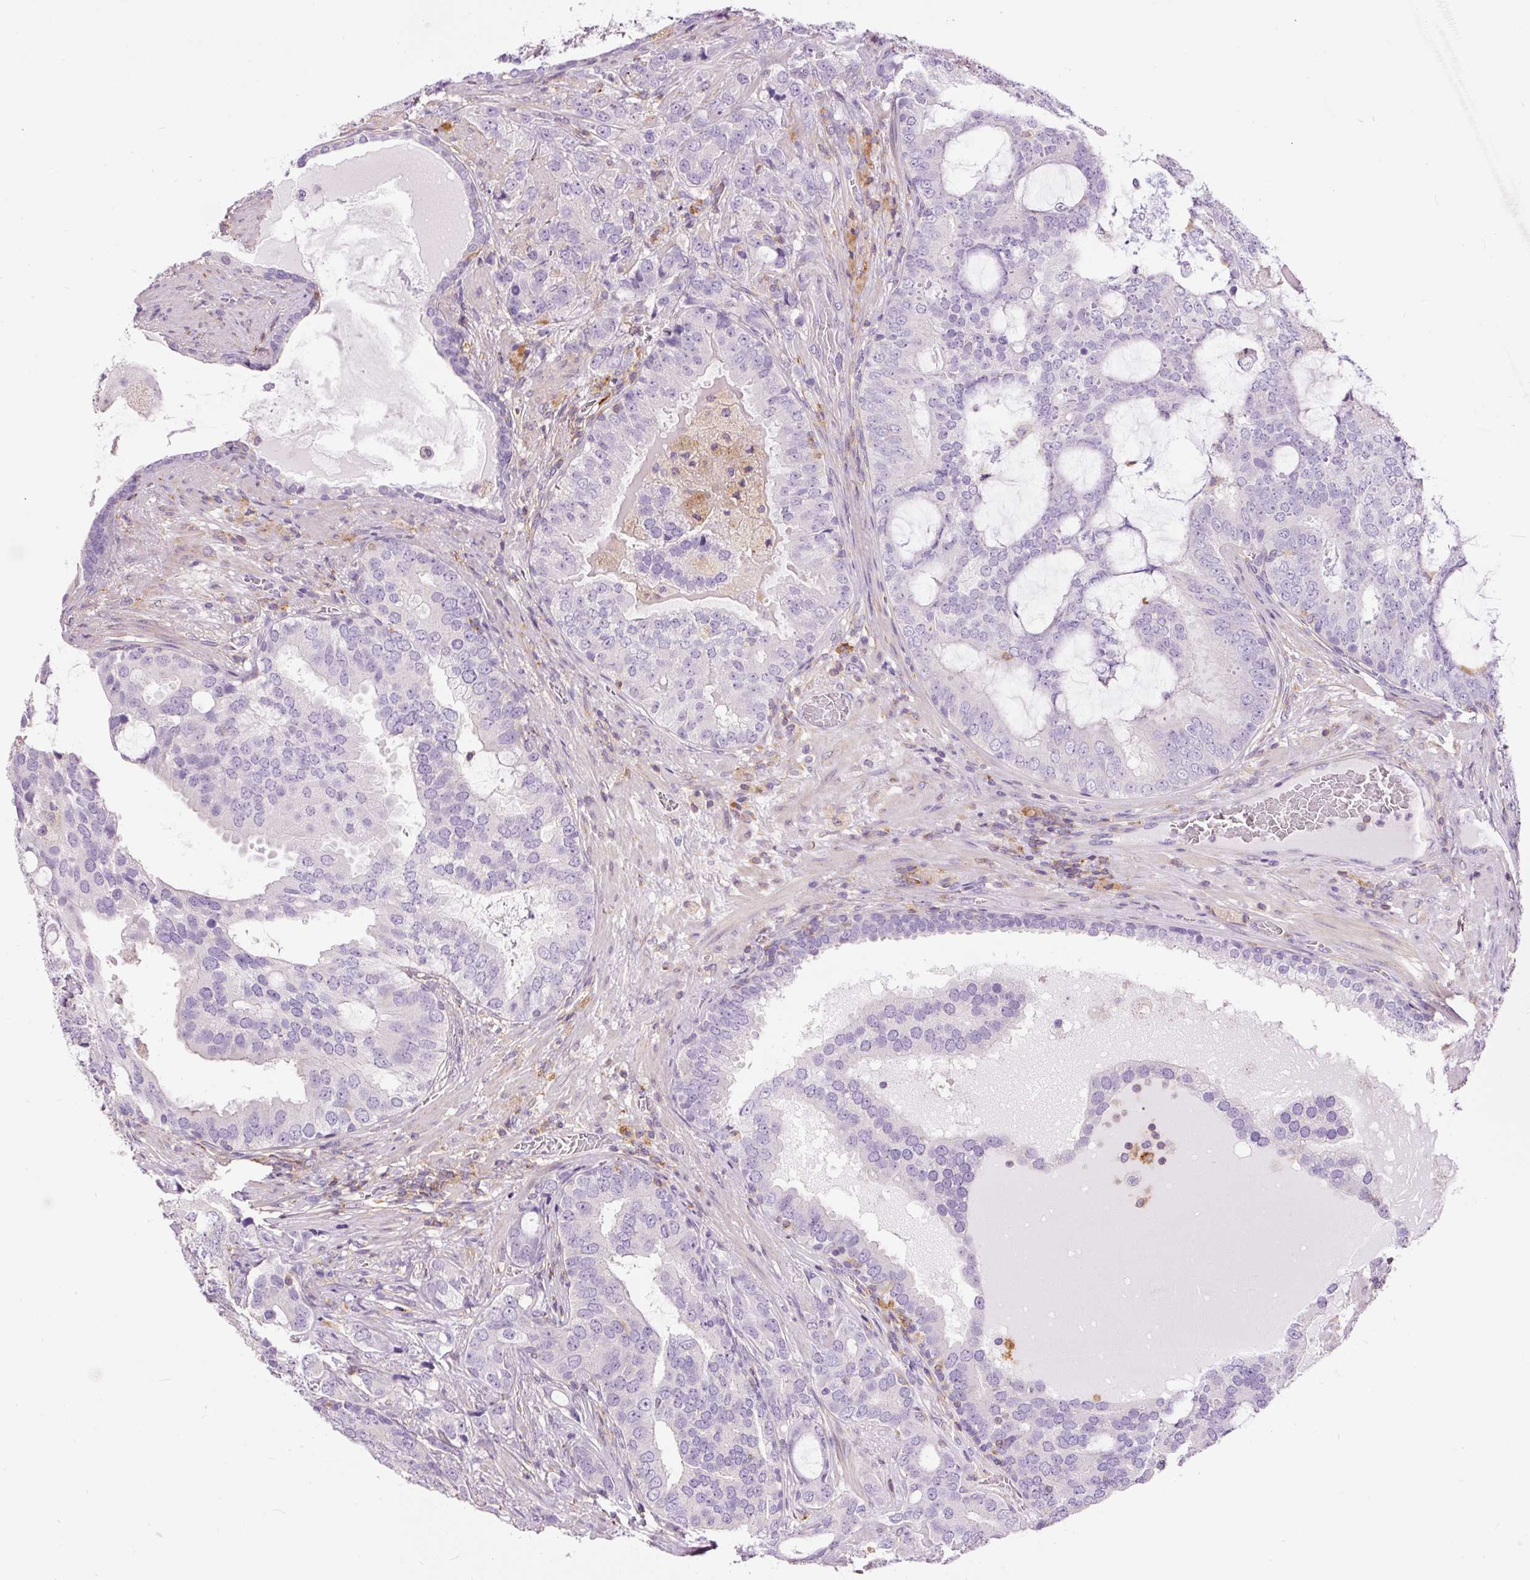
{"staining": {"intensity": "negative", "quantity": "none", "location": "none"}, "tissue": "prostate cancer", "cell_type": "Tumor cells", "image_type": "cancer", "snomed": [{"axis": "morphology", "description": "Adenocarcinoma, High grade"}, {"axis": "topography", "description": "Prostate"}], "caption": "Photomicrograph shows no protein positivity in tumor cells of prostate cancer tissue.", "gene": "DOK6", "patient": {"sex": "male", "age": 55}}